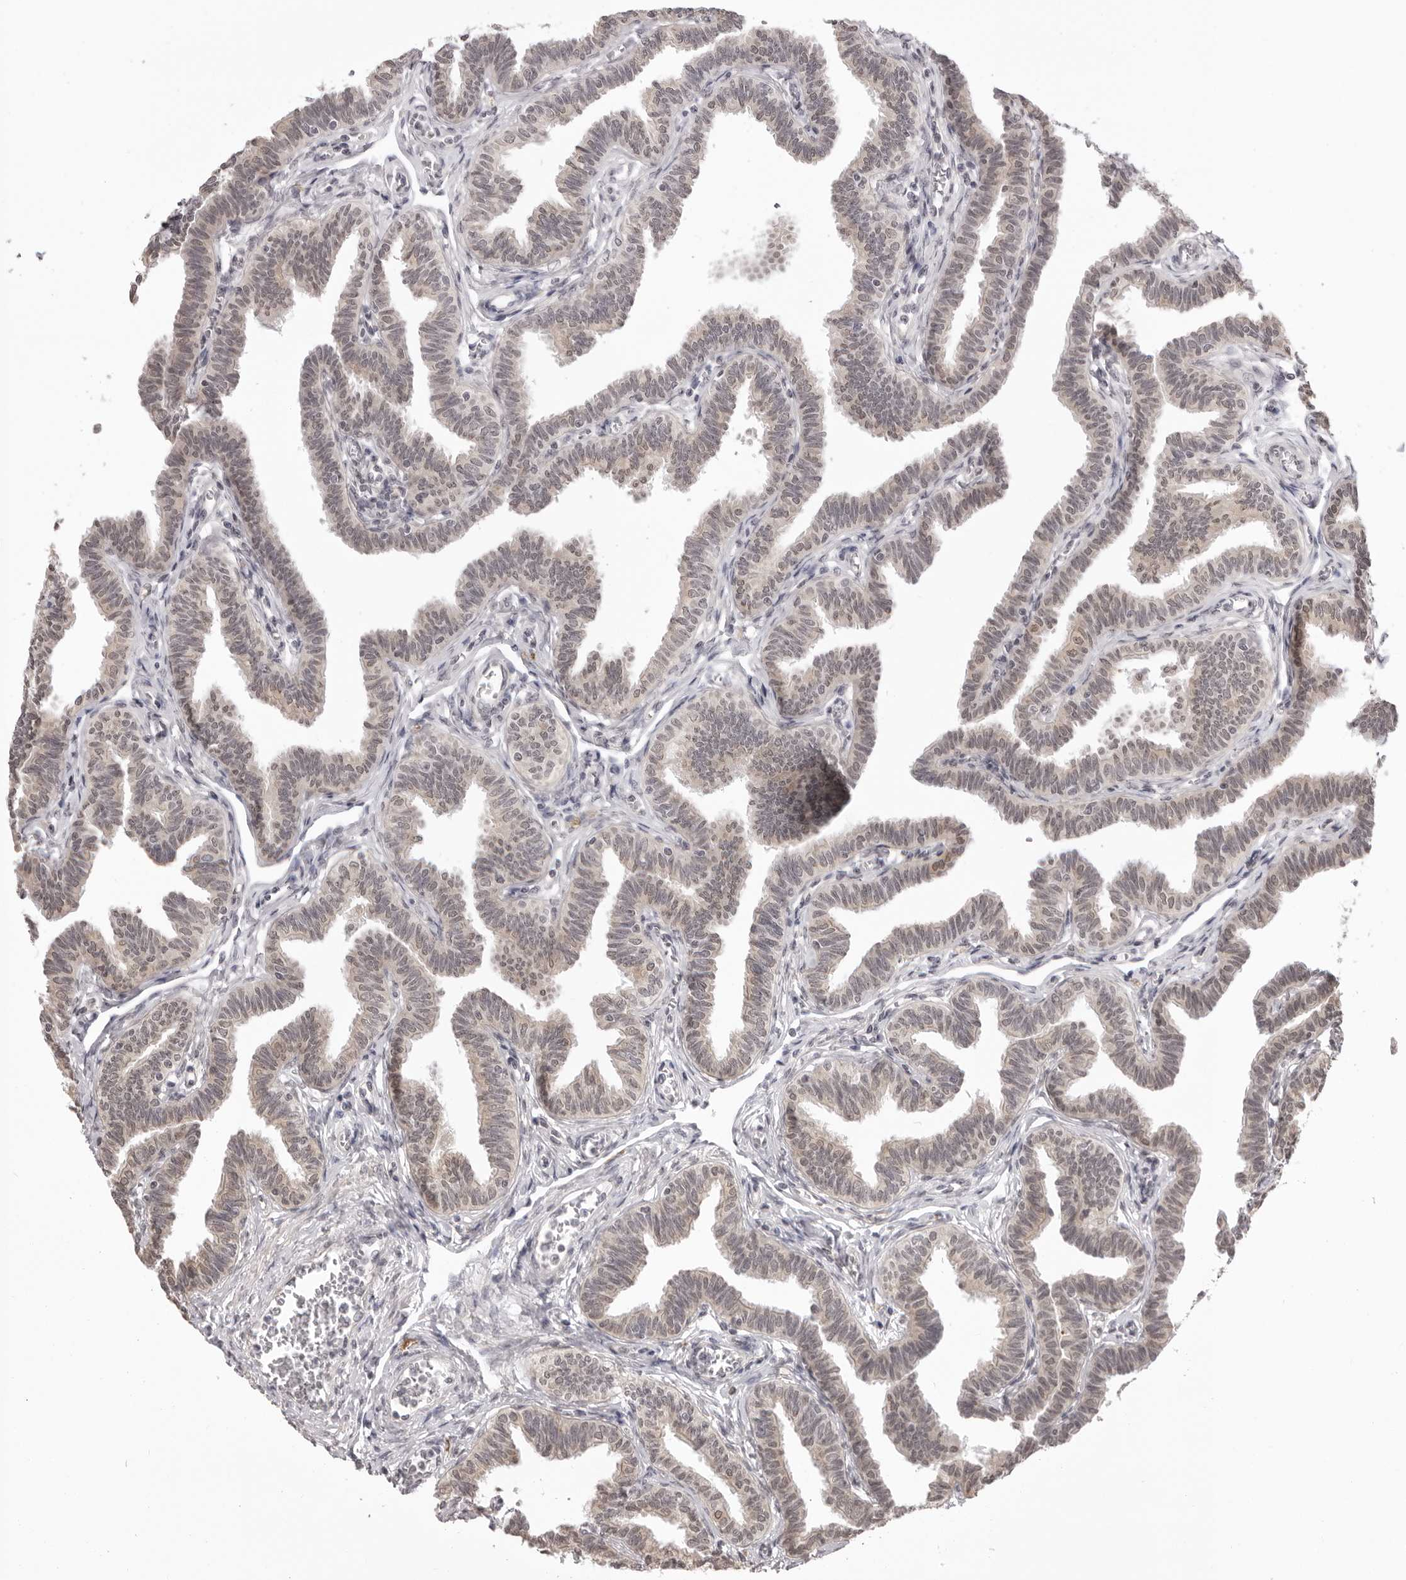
{"staining": {"intensity": "moderate", "quantity": "25%-75%", "location": "cytoplasmic/membranous"}, "tissue": "fallopian tube", "cell_type": "Glandular cells", "image_type": "normal", "snomed": [{"axis": "morphology", "description": "Normal tissue, NOS"}, {"axis": "topography", "description": "Fallopian tube"}, {"axis": "topography", "description": "Ovary"}], "caption": "Fallopian tube stained with DAB (3,3'-diaminobenzidine) immunohistochemistry exhibits medium levels of moderate cytoplasmic/membranous positivity in about 25%-75% of glandular cells.", "gene": "ZC3H11A", "patient": {"sex": "female", "age": 23}}